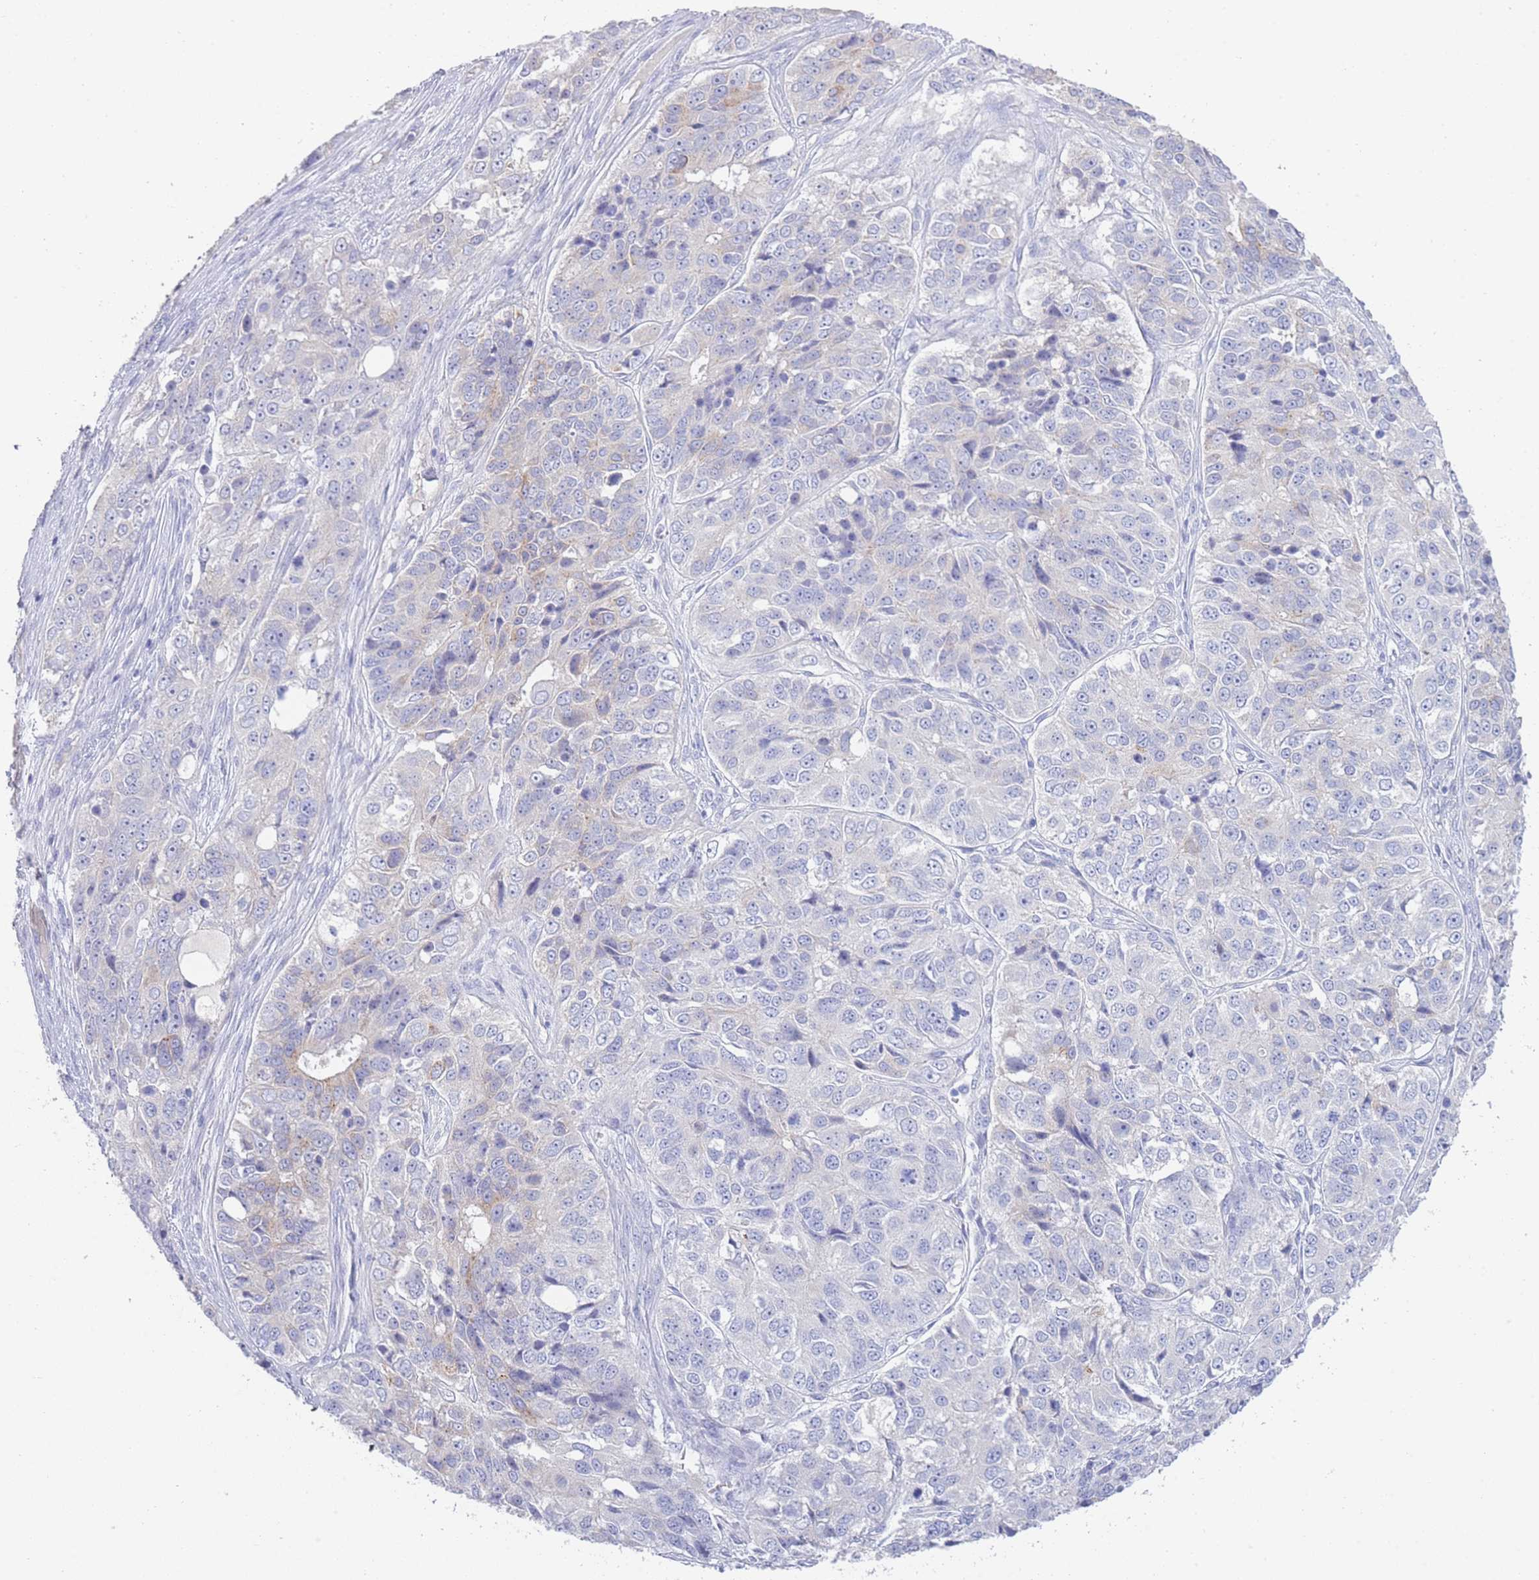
{"staining": {"intensity": "negative", "quantity": "none", "location": "none"}, "tissue": "ovarian cancer", "cell_type": "Tumor cells", "image_type": "cancer", "snomed": [{"axis": "morphology", "description": "Carcinoma, endometroid"}, {"axis": "topography", "description": "Ovary"}], "caption": "High magnification brightfield microscopy of endometroid carcinoma (ovarian) stained with DAB (3,3'-diaminobenzidine) (brown) and counterstained with hematoxylin (blue): tumor cells show no significant staining. The staining was performed using DAB to visualize the protein expression in brown, while the nuclei were stained in blue with hematoxylin (Magnification: 20x).", "gene": "LRRC37A", "patient": {"sex": "female", "age": 51}}